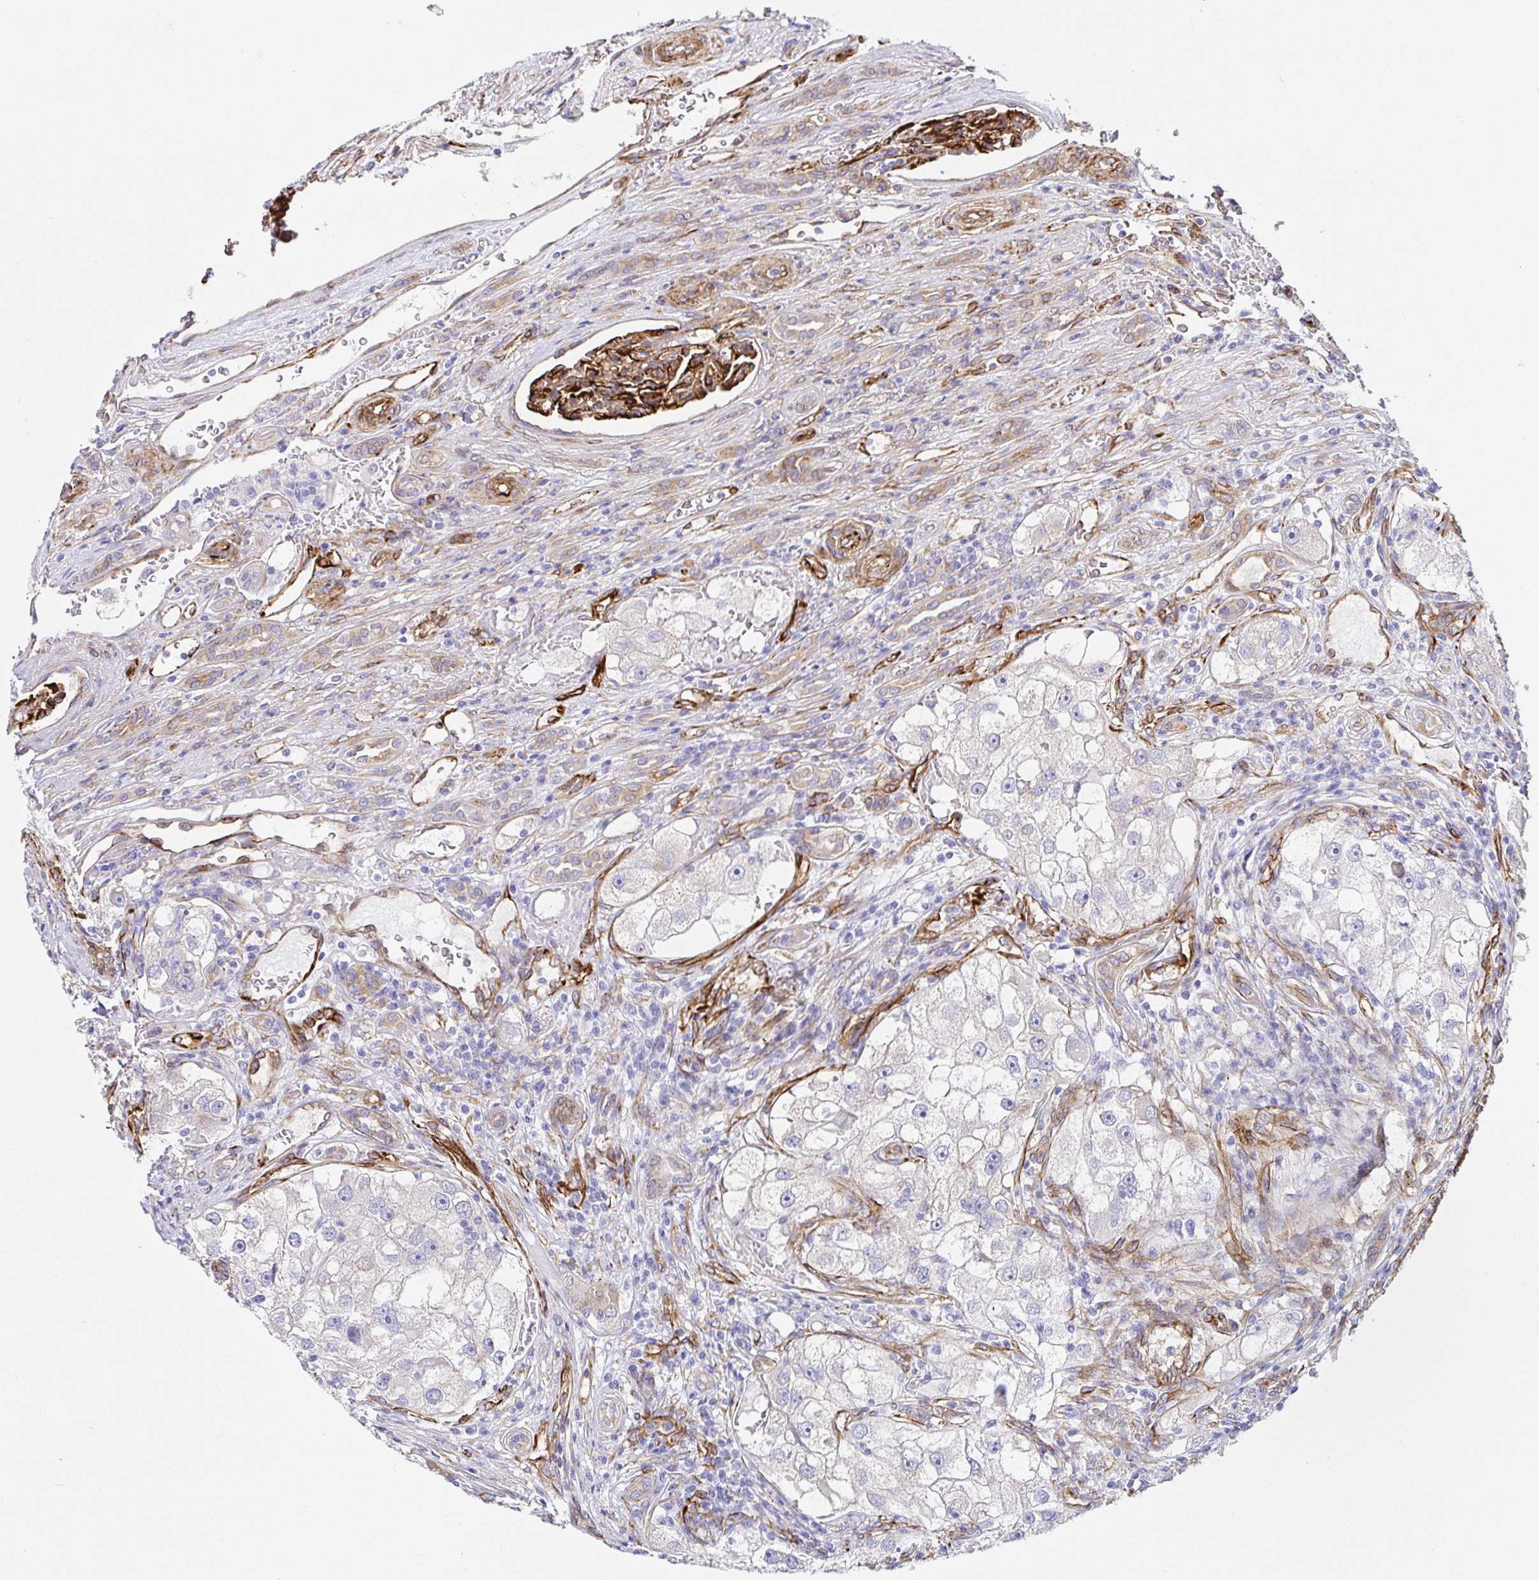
{"staining": {"intensity": "negative", "quantity": "none", "location": "none"}, "tissue": "renal cancer", "cell_type": "Tumor cells", "image_type": "cancer", "snomed": [{"axis": "morphology", "description": "Adenocarcinoma, NOS"}, {"axis": "topography", "description": "Kidney"}], "caption": "DAB (3,3'-diaminobenzidine) immunohistochemical staining of human adenocarcinoma (renal) demonstrates no significant staining in tumor cells.", "gene": "DOCK1", "patient": {"sex": "male", "age": 63}}